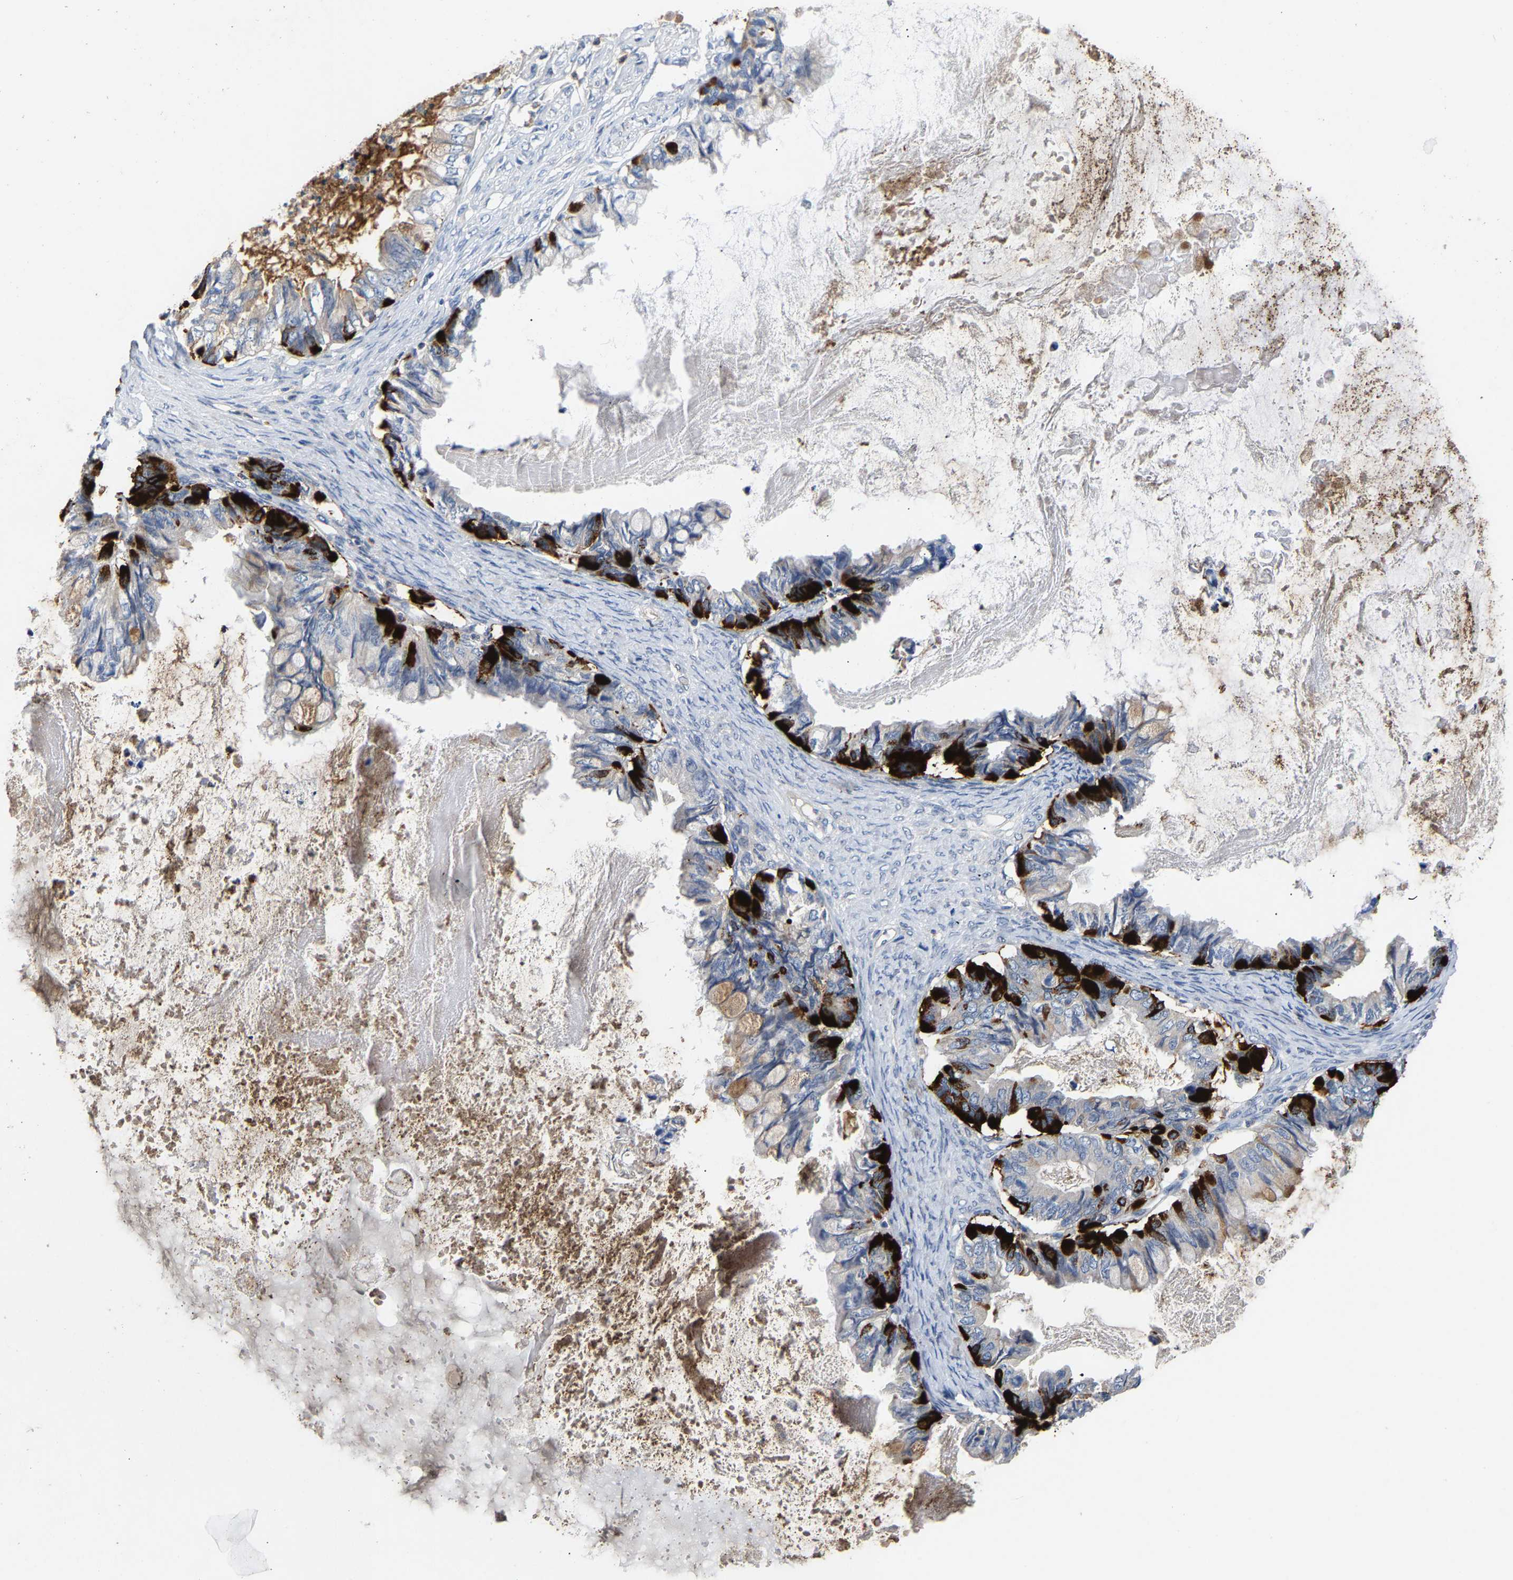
{"staining": {"intensity": "strong", "quantity": "25%-75%", "location": "cytoplasmic/membranous"}, "tissue": "ovarian cancer", "cell_type": "Tumor cells", "image_type": "cancer", "snomed": [{"axis": "morphology", "description": "Cystadenocarcinoma, mucinous, NOS"}, {"axis": "topography", "description": "Ovary"}], "caption": "The histopathology image exhibits staining of ovarian cancer (mucinous cystadenocarcinoma), revealing strong cytoplasmic/membranous protein positivity (brown color) within tumor cells. The staining was performed using DAB (3,3'-diaminobenzidine) to visualize the protein expression in brown, while the nuclei were stained in blue with hematoxylin (Magnification: 20x).", "gene": "CCDC171", "patient": {"sex": "female", "age": 80}}